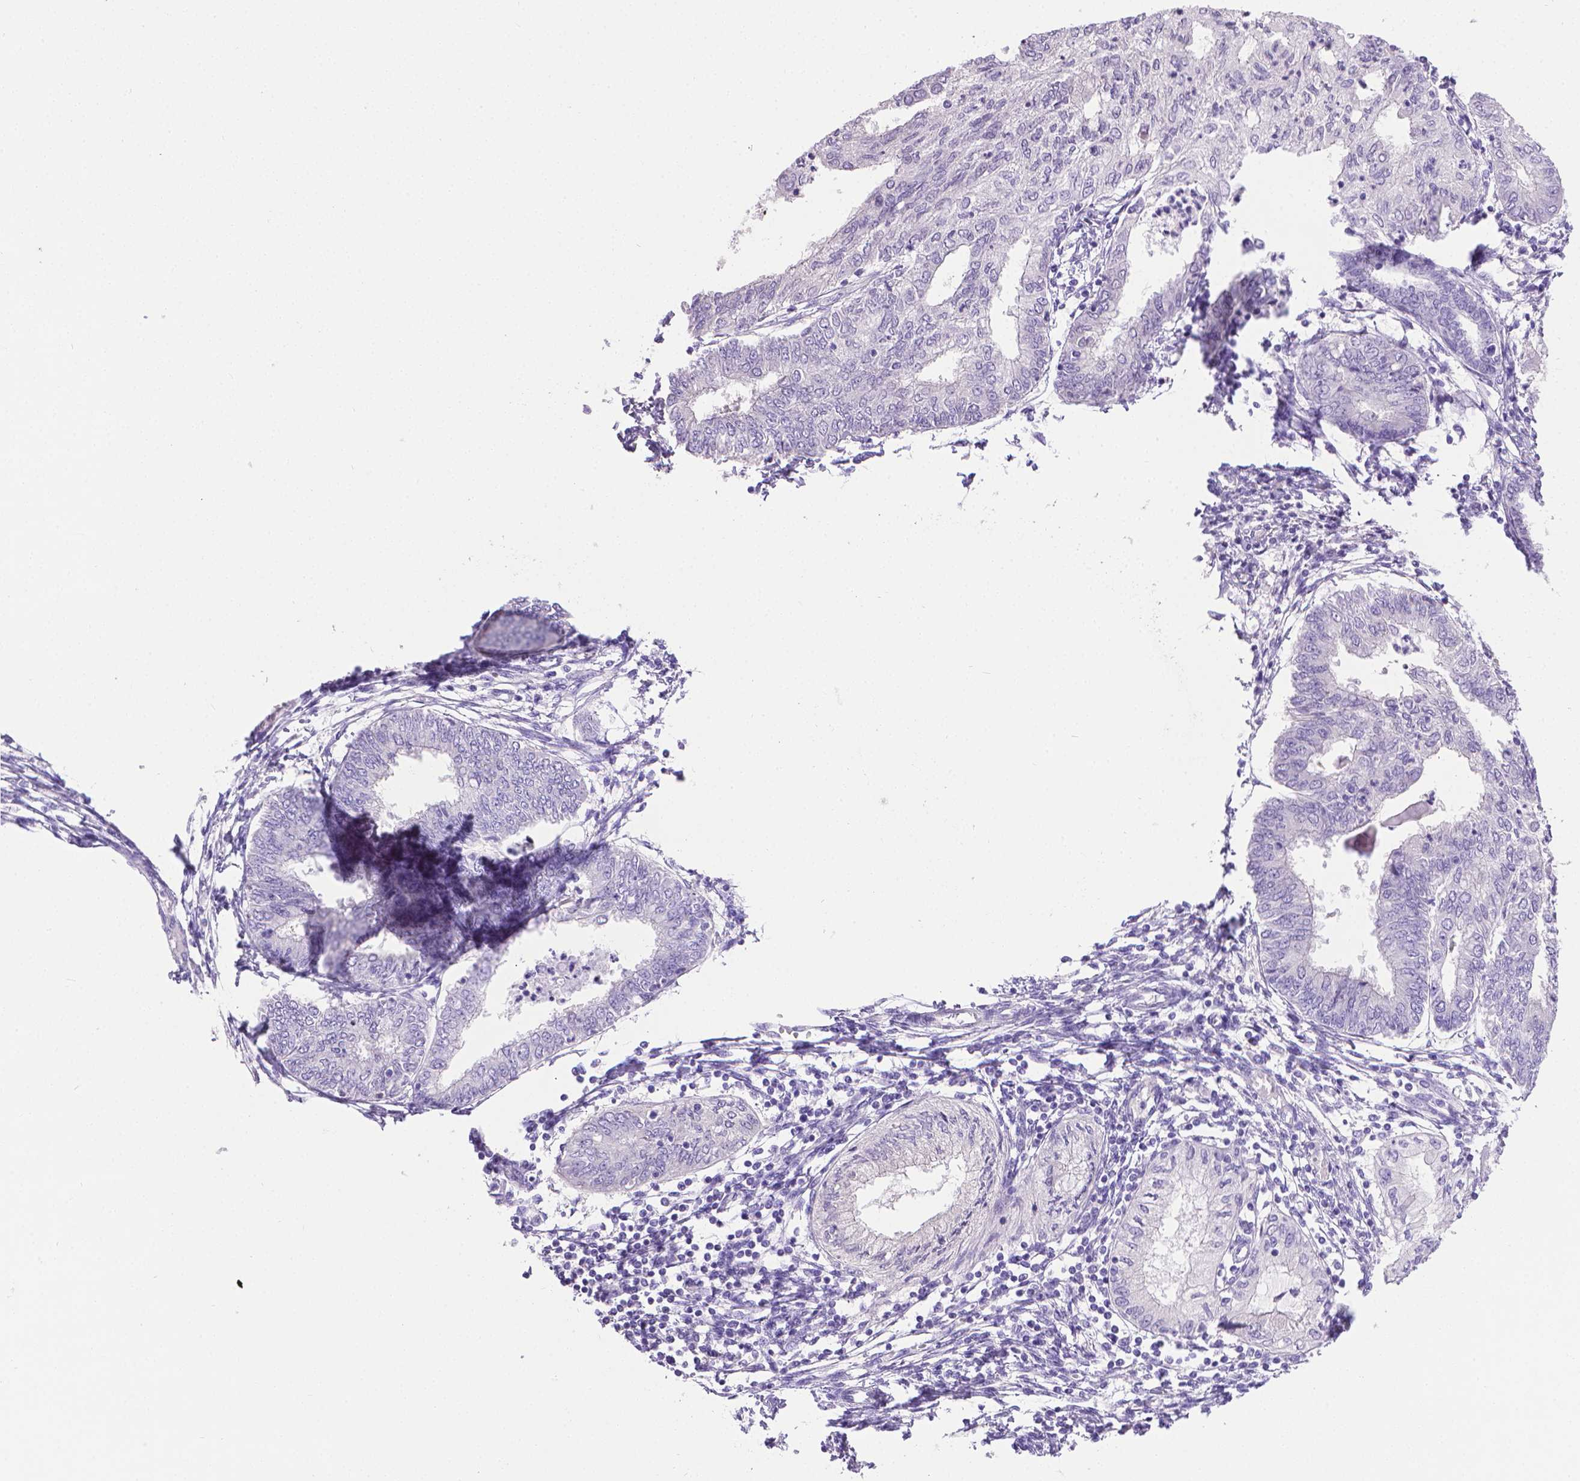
{"staining": {"intensity": "negative", "quantity": "none", "location": "none"}, "tissue": "endometrial cancer", "cell_type": "Tumor cells", "image_type": "cancer", "snomed": [{"axis": "morphology", "description": "Adenocarcinoma, NOS"}, {"axis": "topography", "description": "Endometrium"}], "caption": "This is an immunohistochemistry photomicrograph of endometrial cancer (adenocarcinoma). There is no positivity in tumor cells.", "gene": "PNMA2", "patient": {"sex": "female", "age": 68}}